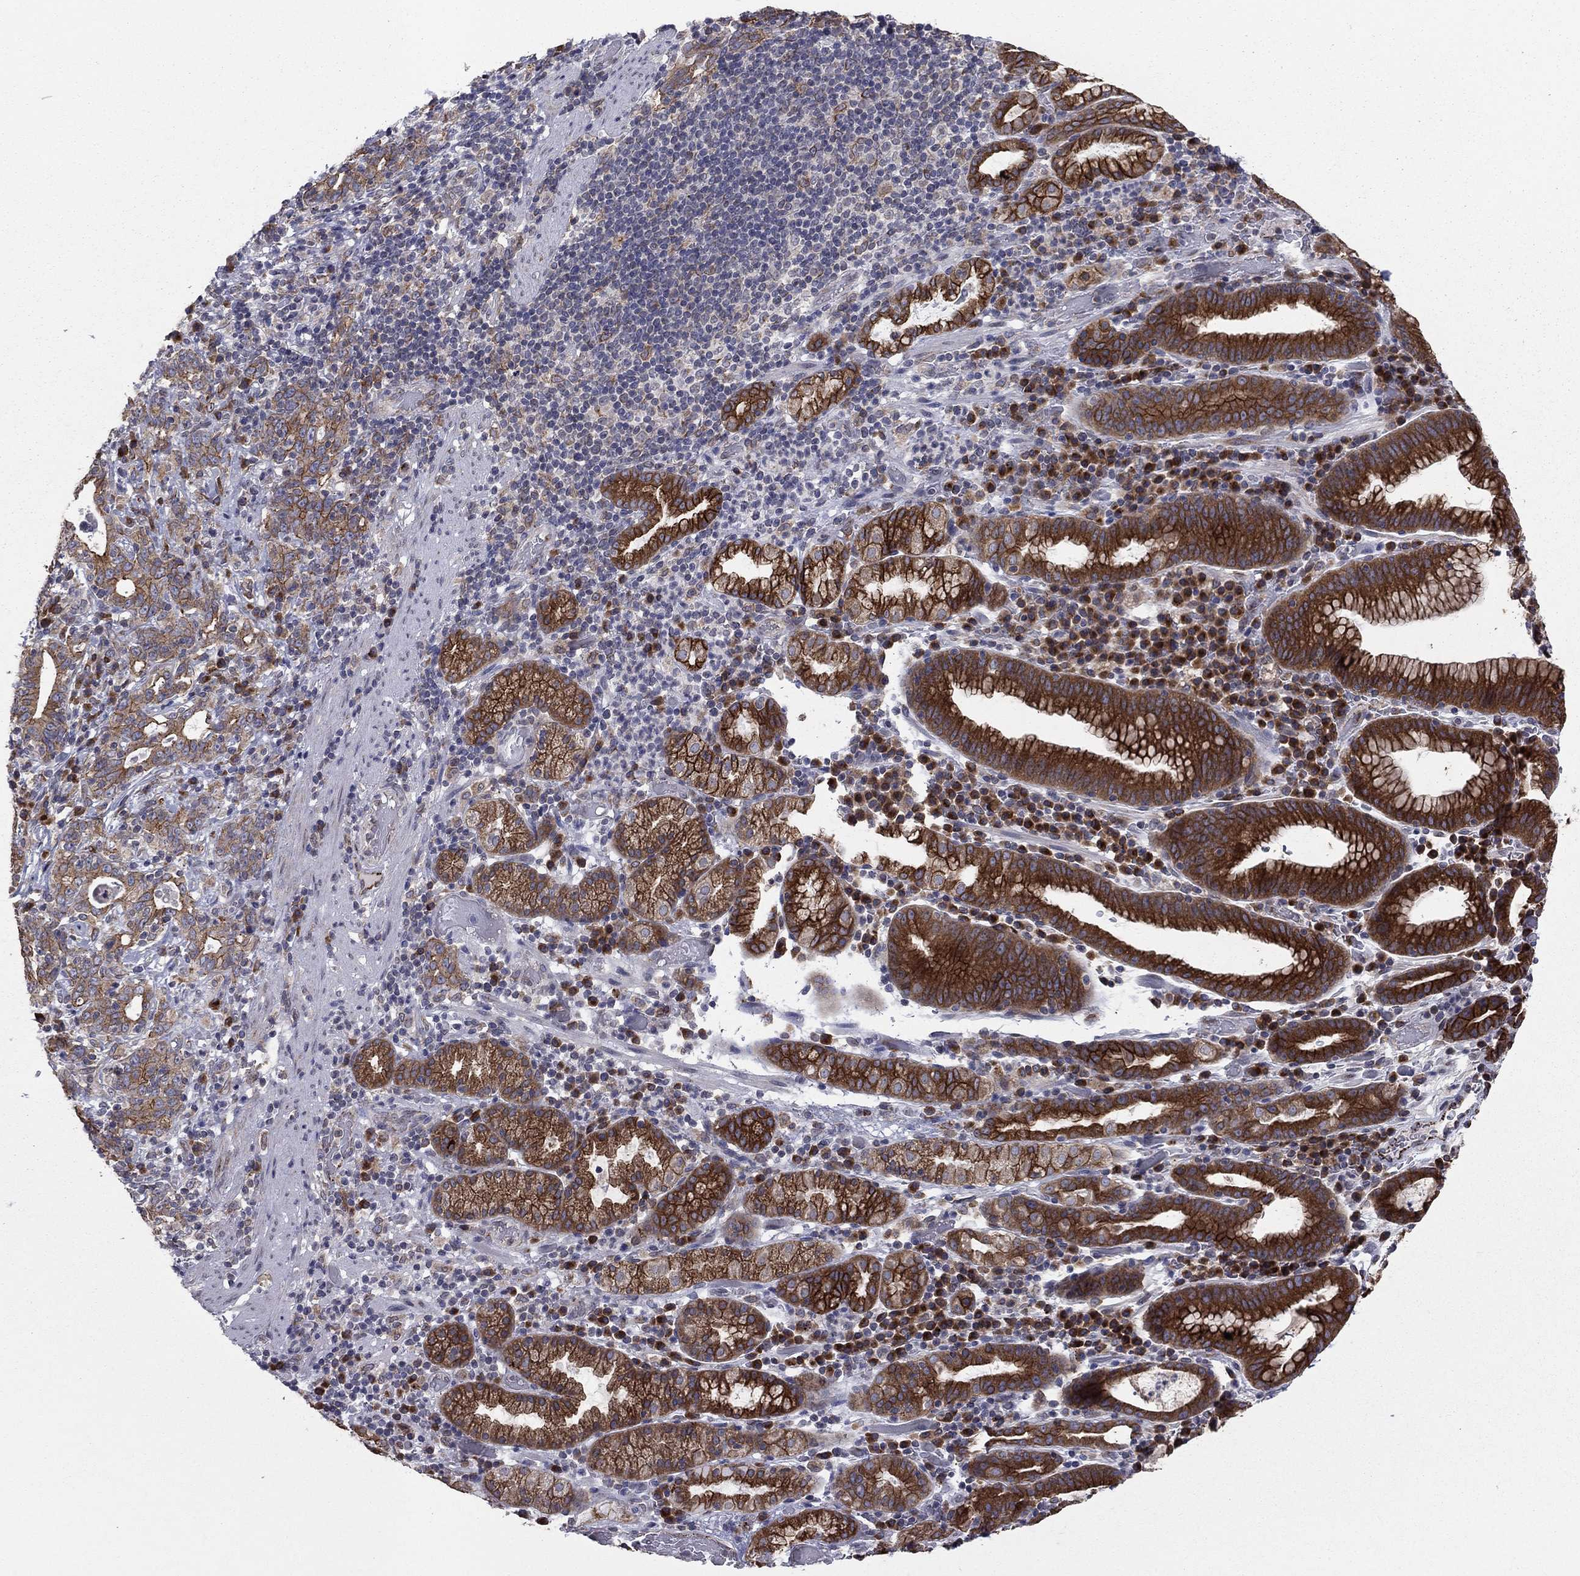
{"staining": {"intensity": "strong", "quantity": ">75%", "location": "cytoplasmic/membranous"}, "tissue": "stomach cancer", "cell_type": "Tumor cells", "image_type": "cancer", "snomed": [{"axis": "morphology", "description": "Adenocarcinoma, NOS"}, {"axis": "topography", "description": "Stomach"}], "caption": "Human stomach adenocarcinoma stained with a protein marker reveals strong staining in tumor cells.", "gene": "YIF1A", "patient": {"sex": "male", "age": 79}}